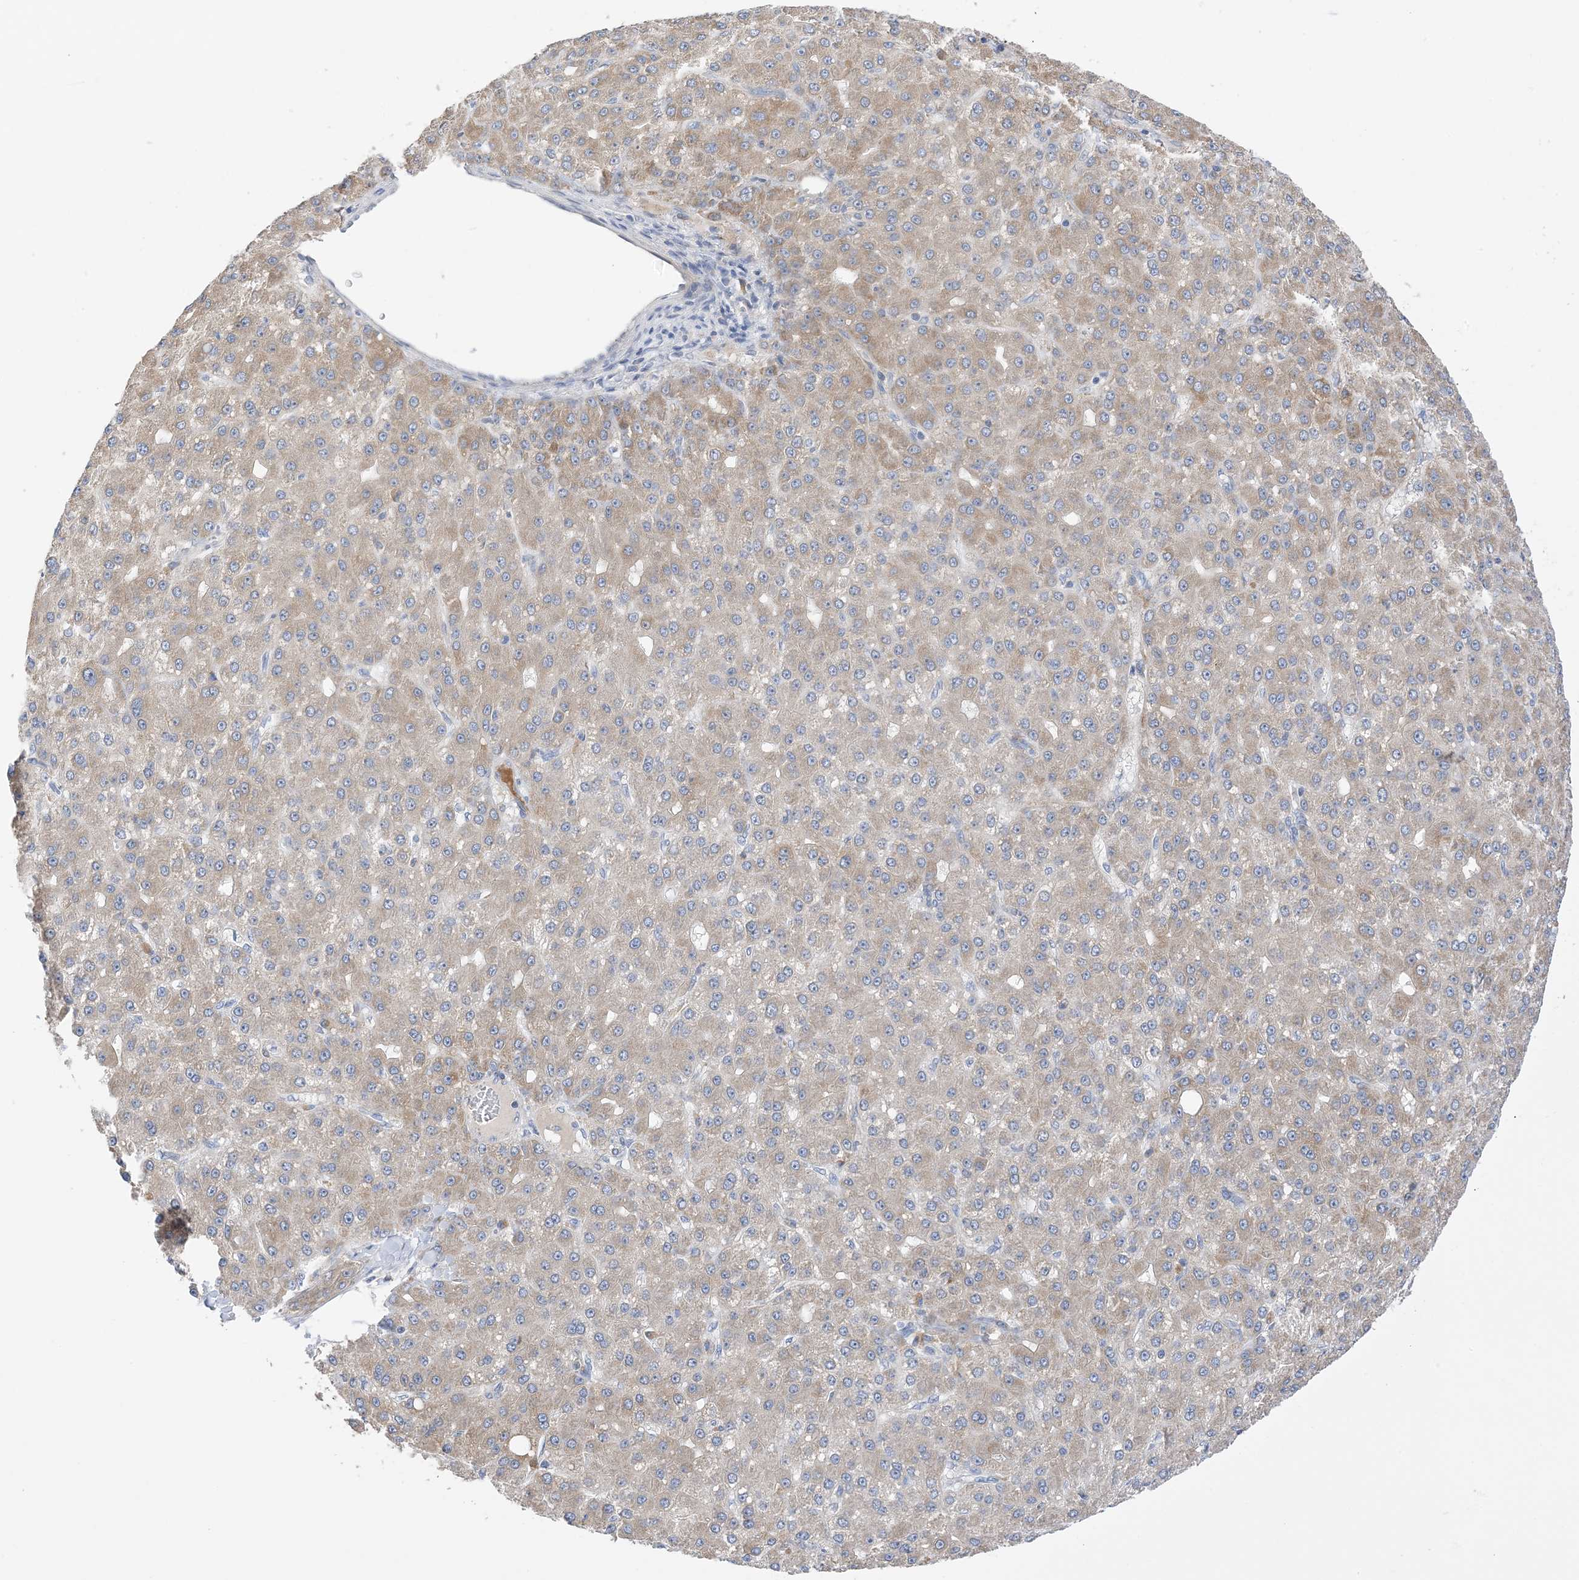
{"staining": {"intensity": "weak", "quantity": "25%-75%", "location": "cytoplasmic/membranous"}, "tissue": "liver cancer", "cell_type": "Tumor cells", "image_type": "cancer", "snomed": [{"axis": "morphology", "description": "Carcinoma, Hepatocellular, NOS"}, {"axis": "topography", "description": "Liver"}], "caption": "This histopathology image exhibits liver cancer (hepatocellular carcinoma) stained with immunohistochemistry to label a protein in brown. The cytoplasmic/membranous of tumor cells show weak positivity for the protein. Nuclei are counter-stained blue.", "gene": "PLK4", "patient": {"sex": "male", "age": 67}}